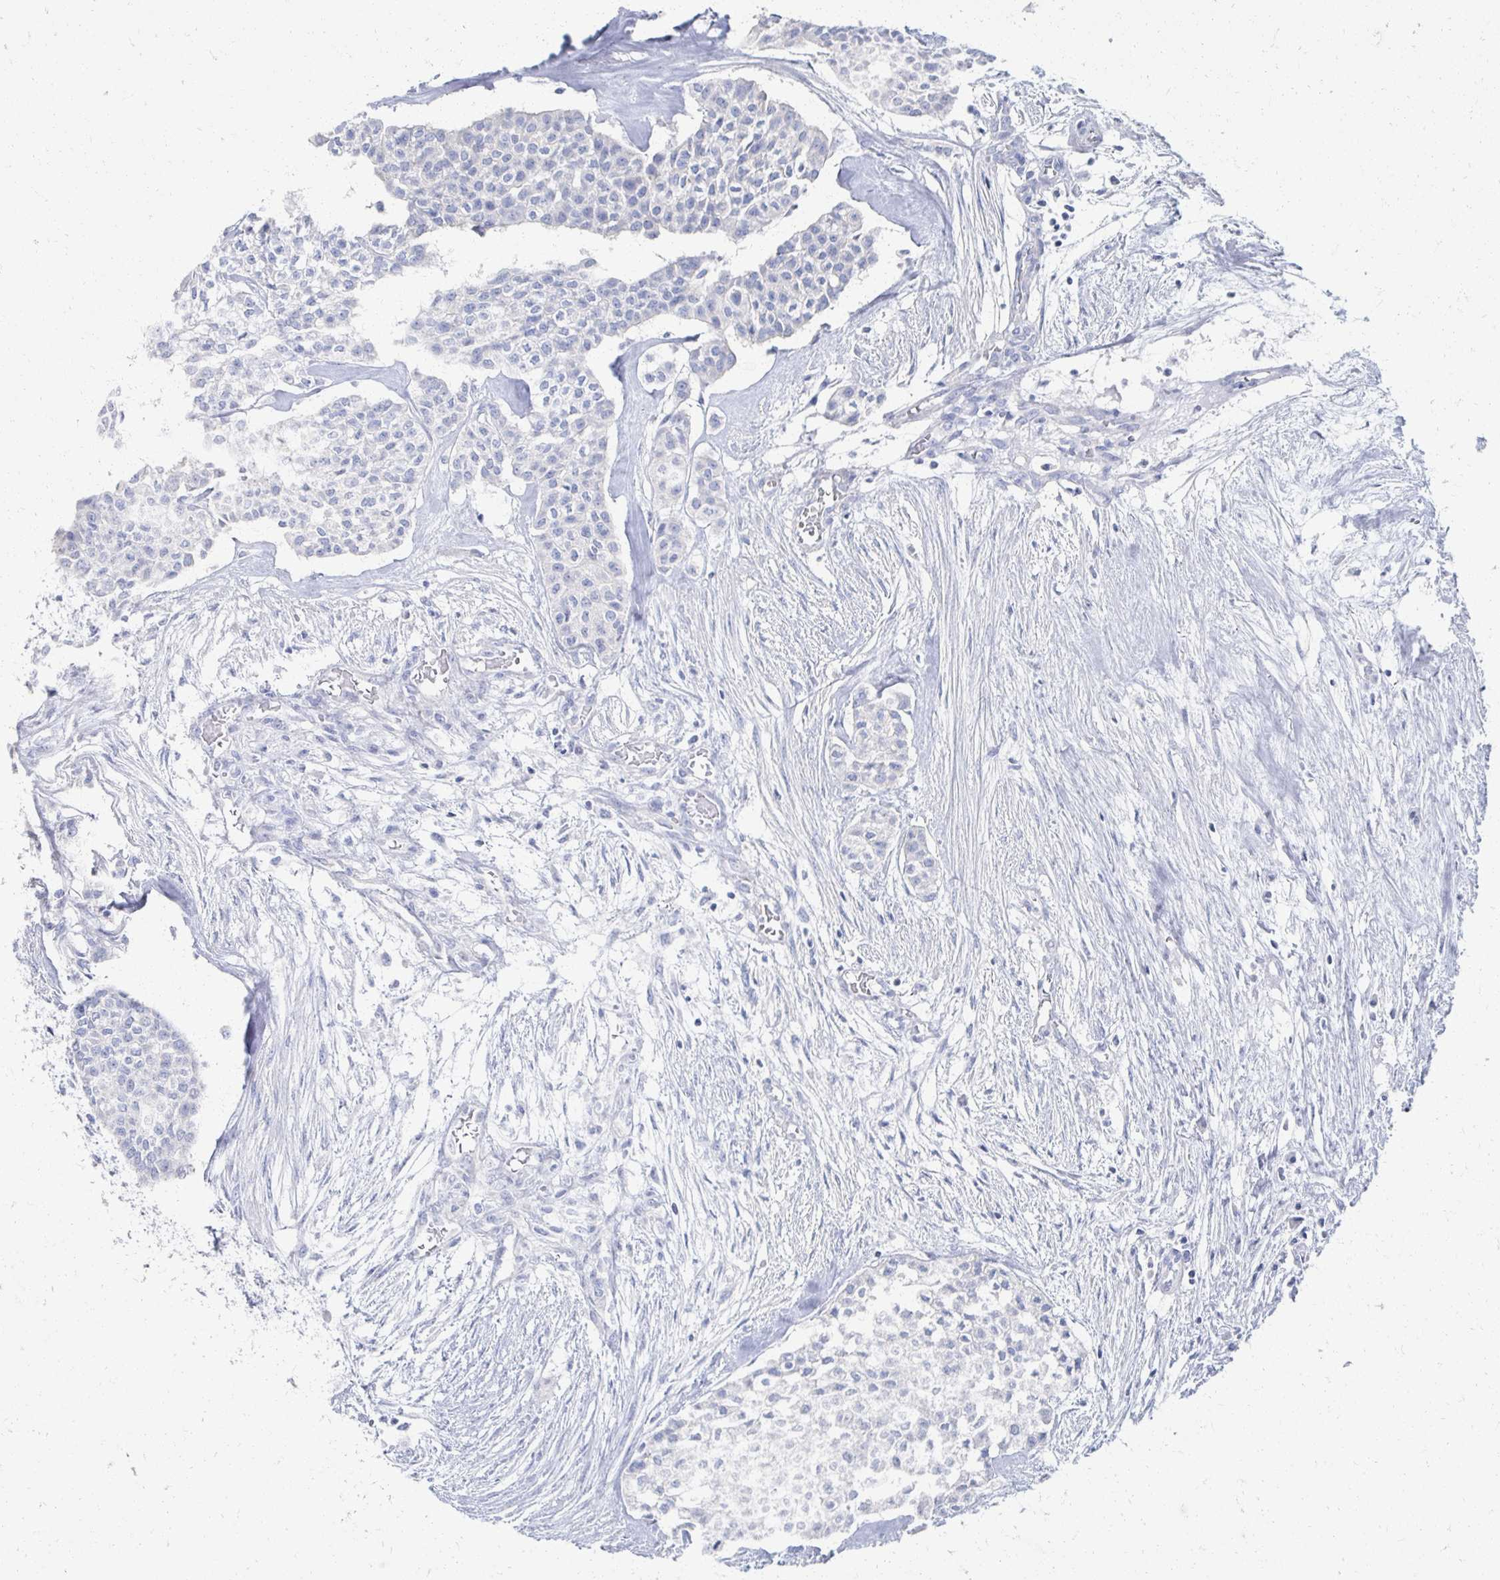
{"staining": {"intensity": "negative", "quantity": "none", "location": "none"}, "tissue": "head and neck cancer", "cell_type": "Tumor cells", "image_type": "cancer", "snomed": [{"axis": "morphology", "description": "Adenocarcinoma, NOS"}, {"axis": "topography", "description": "Head-Neck"}], "caption": "There is no significant expression in tumor cells of head and neck cancer.", "gene": "PRR20A", "patient": {"sex": "male", "age": 81}}